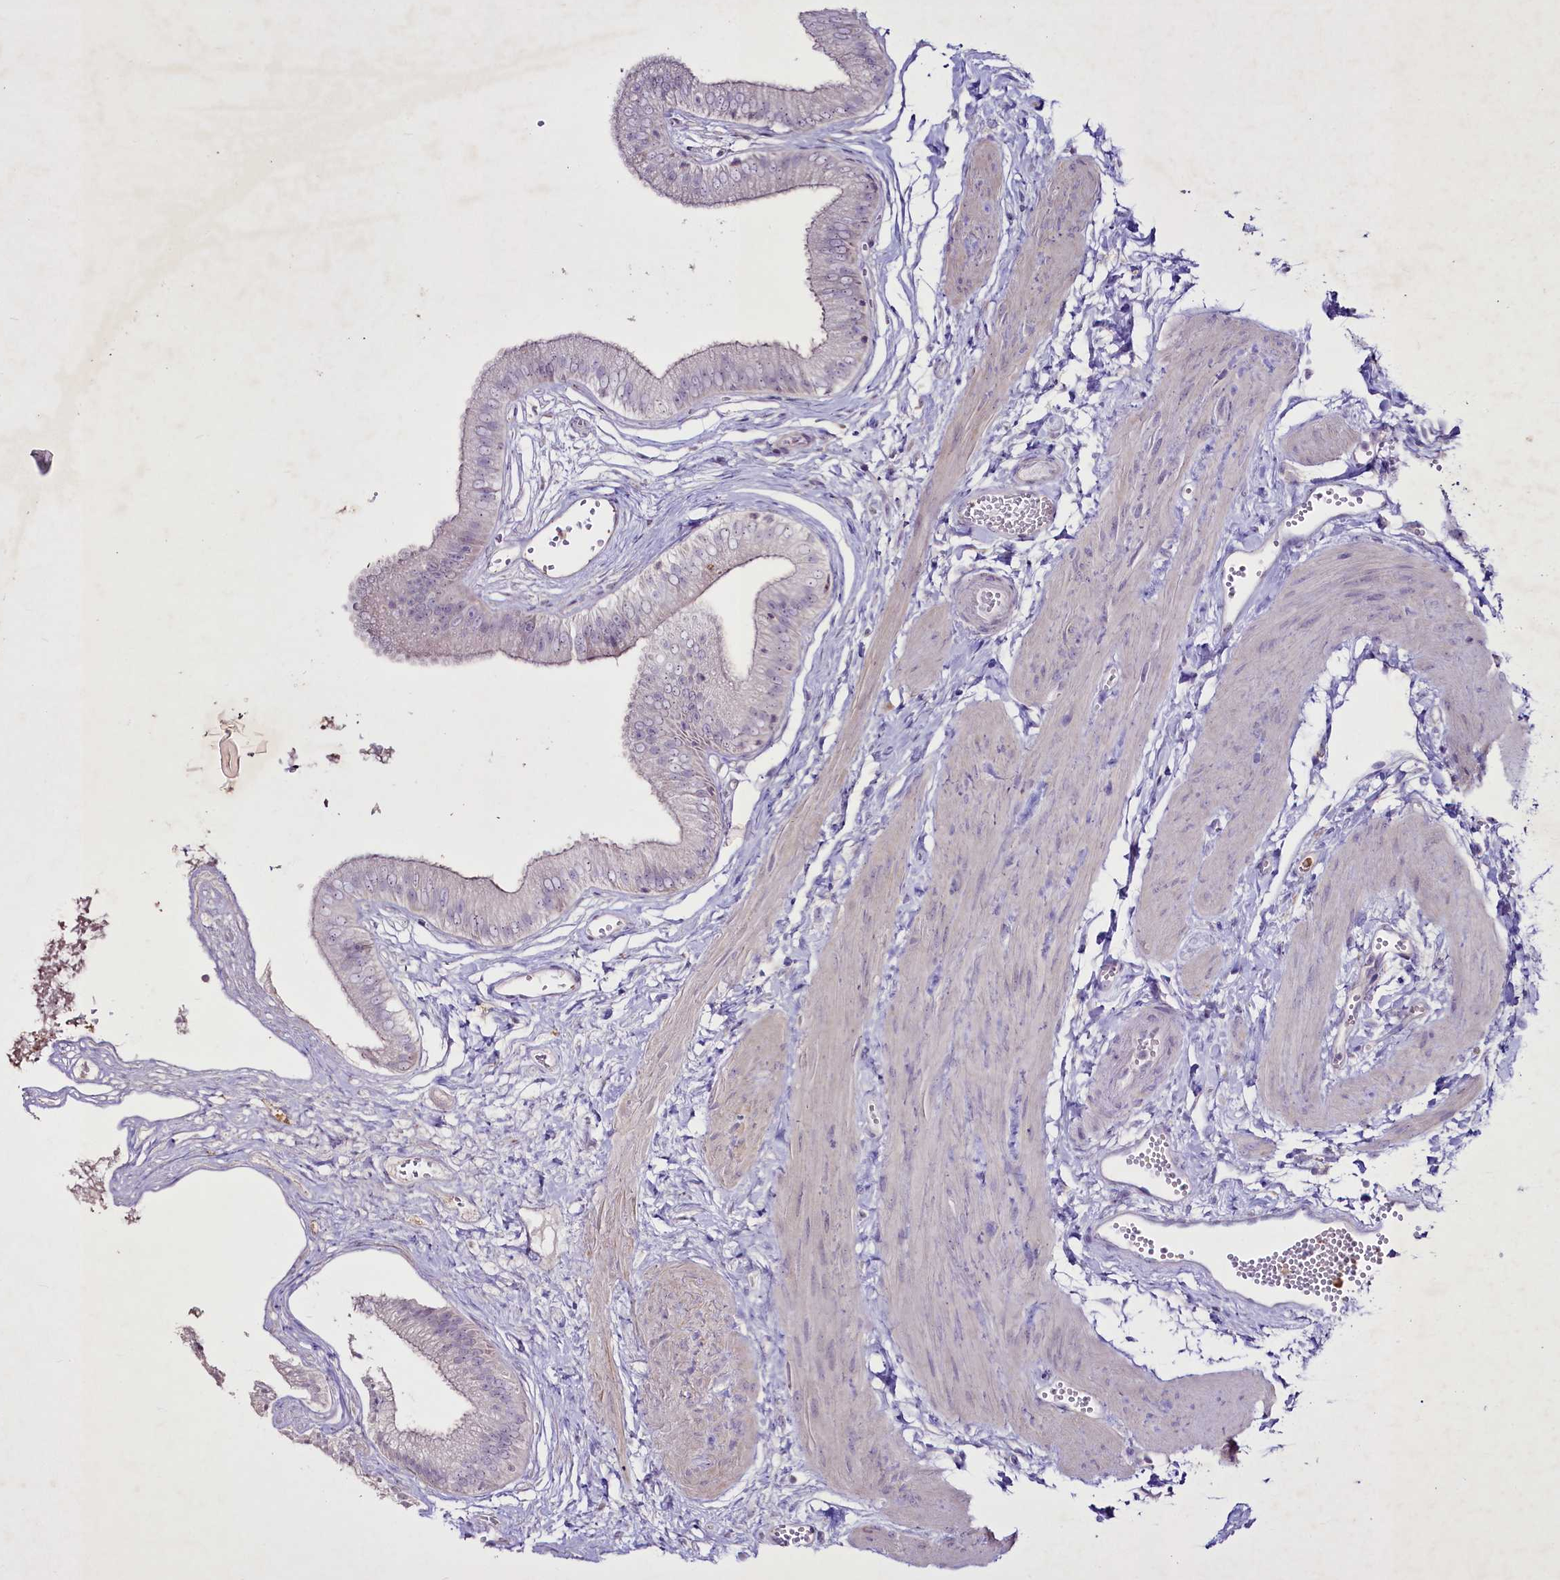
{"staining": {"intensity": "negative", "quantity": "none", "location": "none"}, "tissue": "gallbladder", "cell_type": "Glandular cells", "image_type": "normal", "snomed": [{"axis": "morphology", "description": "Normal tissue, NOS"}, {"axis": "topography", "description": "Gallbladder"}], "caption": "High power microscopy histopathology image of an immunohistochemistry photomicrograph of benign gallbladder, revealing no significant expression in glandular cells.", "gene": "FAM209B", "patient": {"sex": "female", "age": 54}}